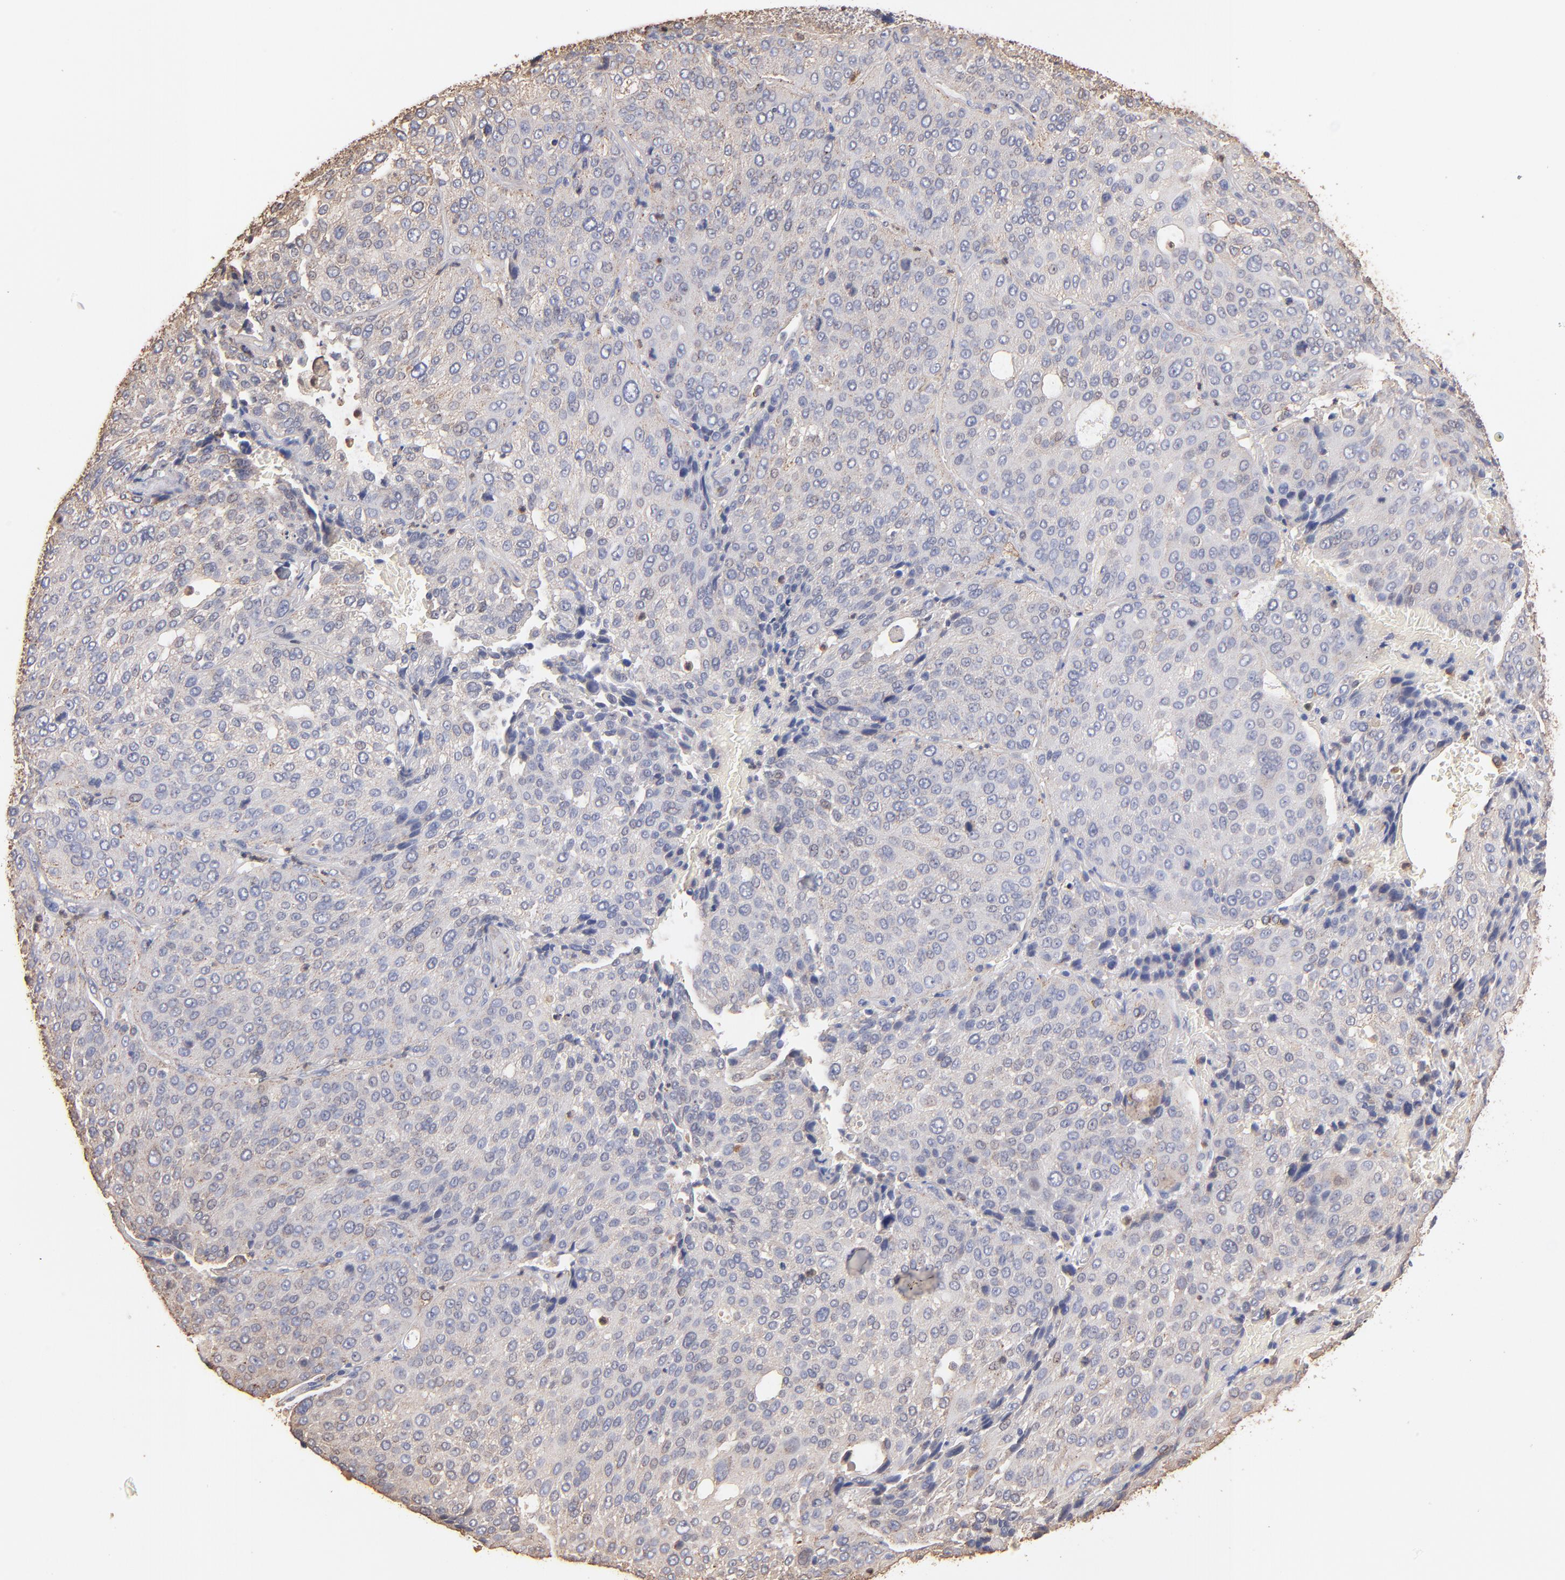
{"staining": {"intensity": "weak", "quantity": ">75%", "location": "cytoplasmic/membranous"}, "tissue": "lung cancer", "cell_type": "Tumor cells", "image_type": "cancer", "snomed": [{"axis": "morphology", "description": "Squamous cell carcinoma, NOS"}, {"axis": "topography", "description": "Lung"}], "caption": "Protein staining reveals weak cytoplasmic/membranous expression in approximately >75% of tumor cells in lung cancer (squamous cell carcinoma). (DAB IHC, brown staining for protein, blue staining for nuclei).", "gene": "RO60", "patient": {"sex": "male", "age": 54}}